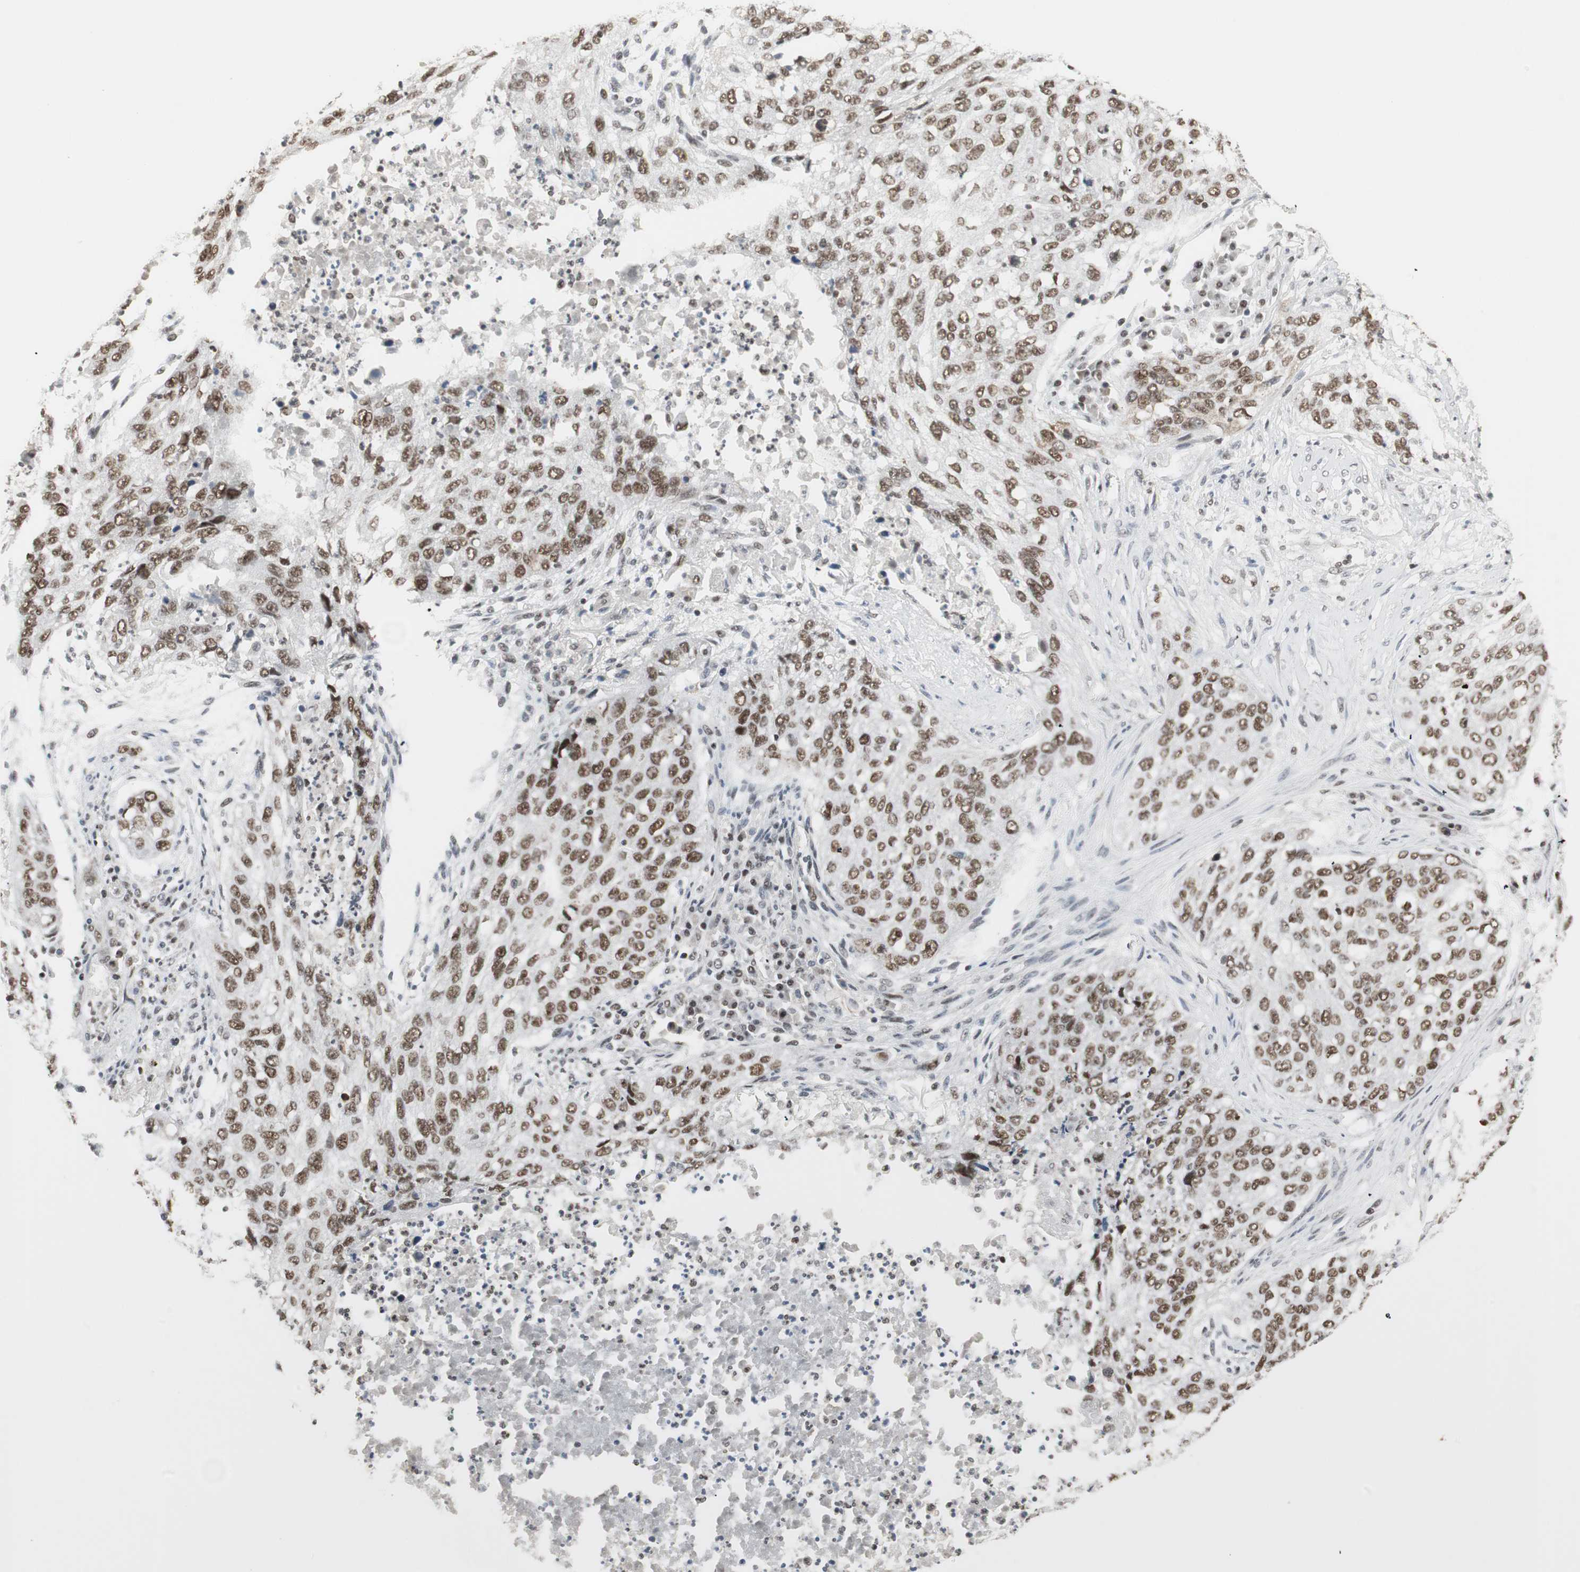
{"staining": {"intensity": "strong", "quantity": ">75%", "location": "nuclear"}, "tissue": "lung cancer", "cell_type": "Tumor cells", "image_type": "cancer", "snomed": [{"axis": "morphology", "description": "Squamous cell carcinoma, NOS"}, {"axis": "topography", "description": "Lung"}], "caption": "IHC staining of lung cancer, which reveals high levels of strong nuclear positivity in about >75% of tumor cells indicating strong nuclear protein positivity. The staining was performed using DAB (brown) for protein detection and nuclei were counterstained in hematoxylin (blue).", "gene": "RTF1", "patient": {"sex": "female", "age": 63}}